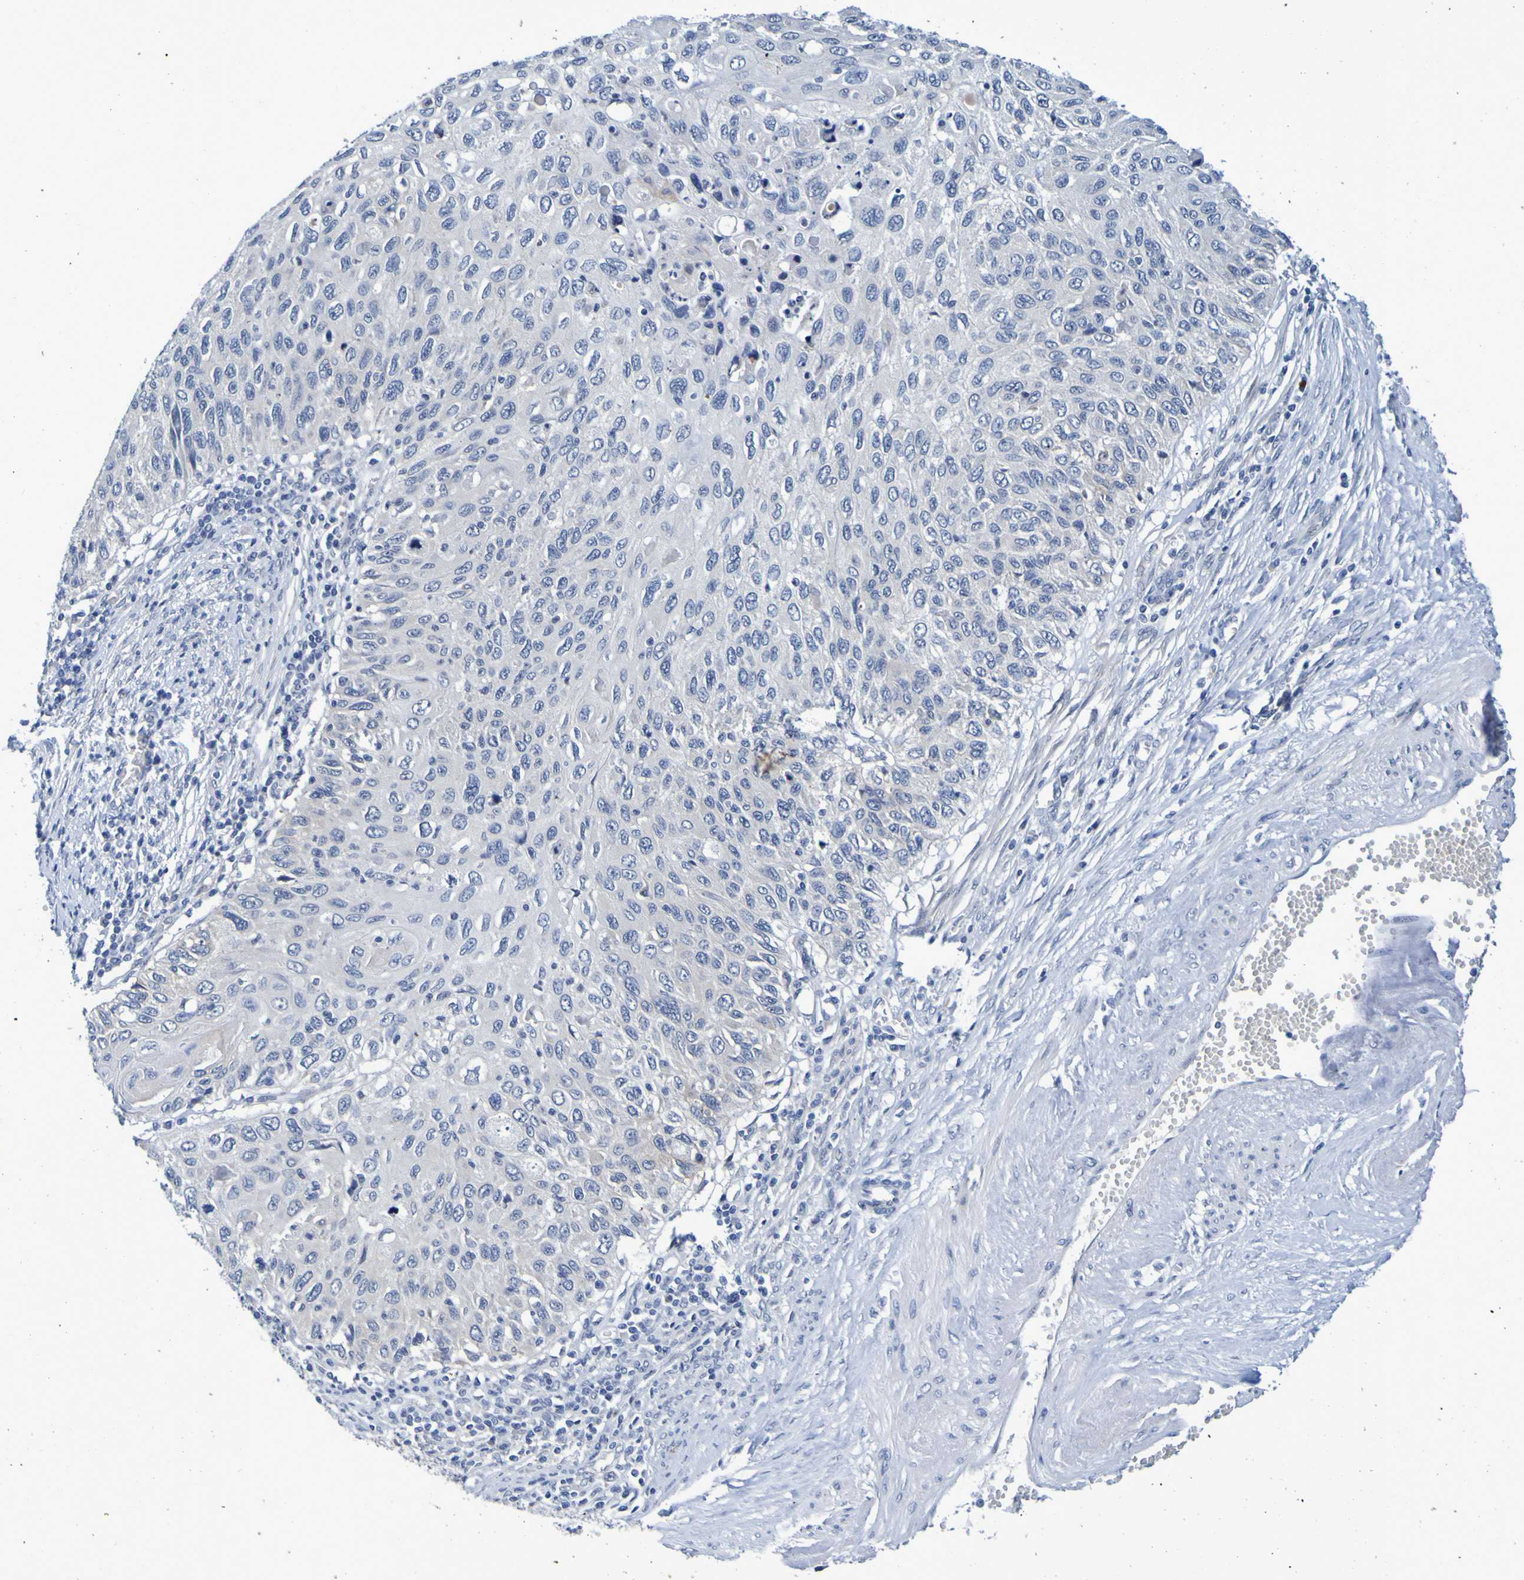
{"staining": {"intensity": "negative", "quantity": "none", "location": "none"}, "tissue": "cervical cancer", "cell_type": "Tumor cells", "image_type": "cancer", "snomed": [{"axis": "morphology", "description": "Squamous cell carcinoma, NOS"}, {"axis": "topography", "description": "Cervix"}], "caption": "Protein analysis of cervical cancer shows no significant staining in tumor cells.", "gene": "VMA21", "patient": {"sex": "female", "age": 70}}